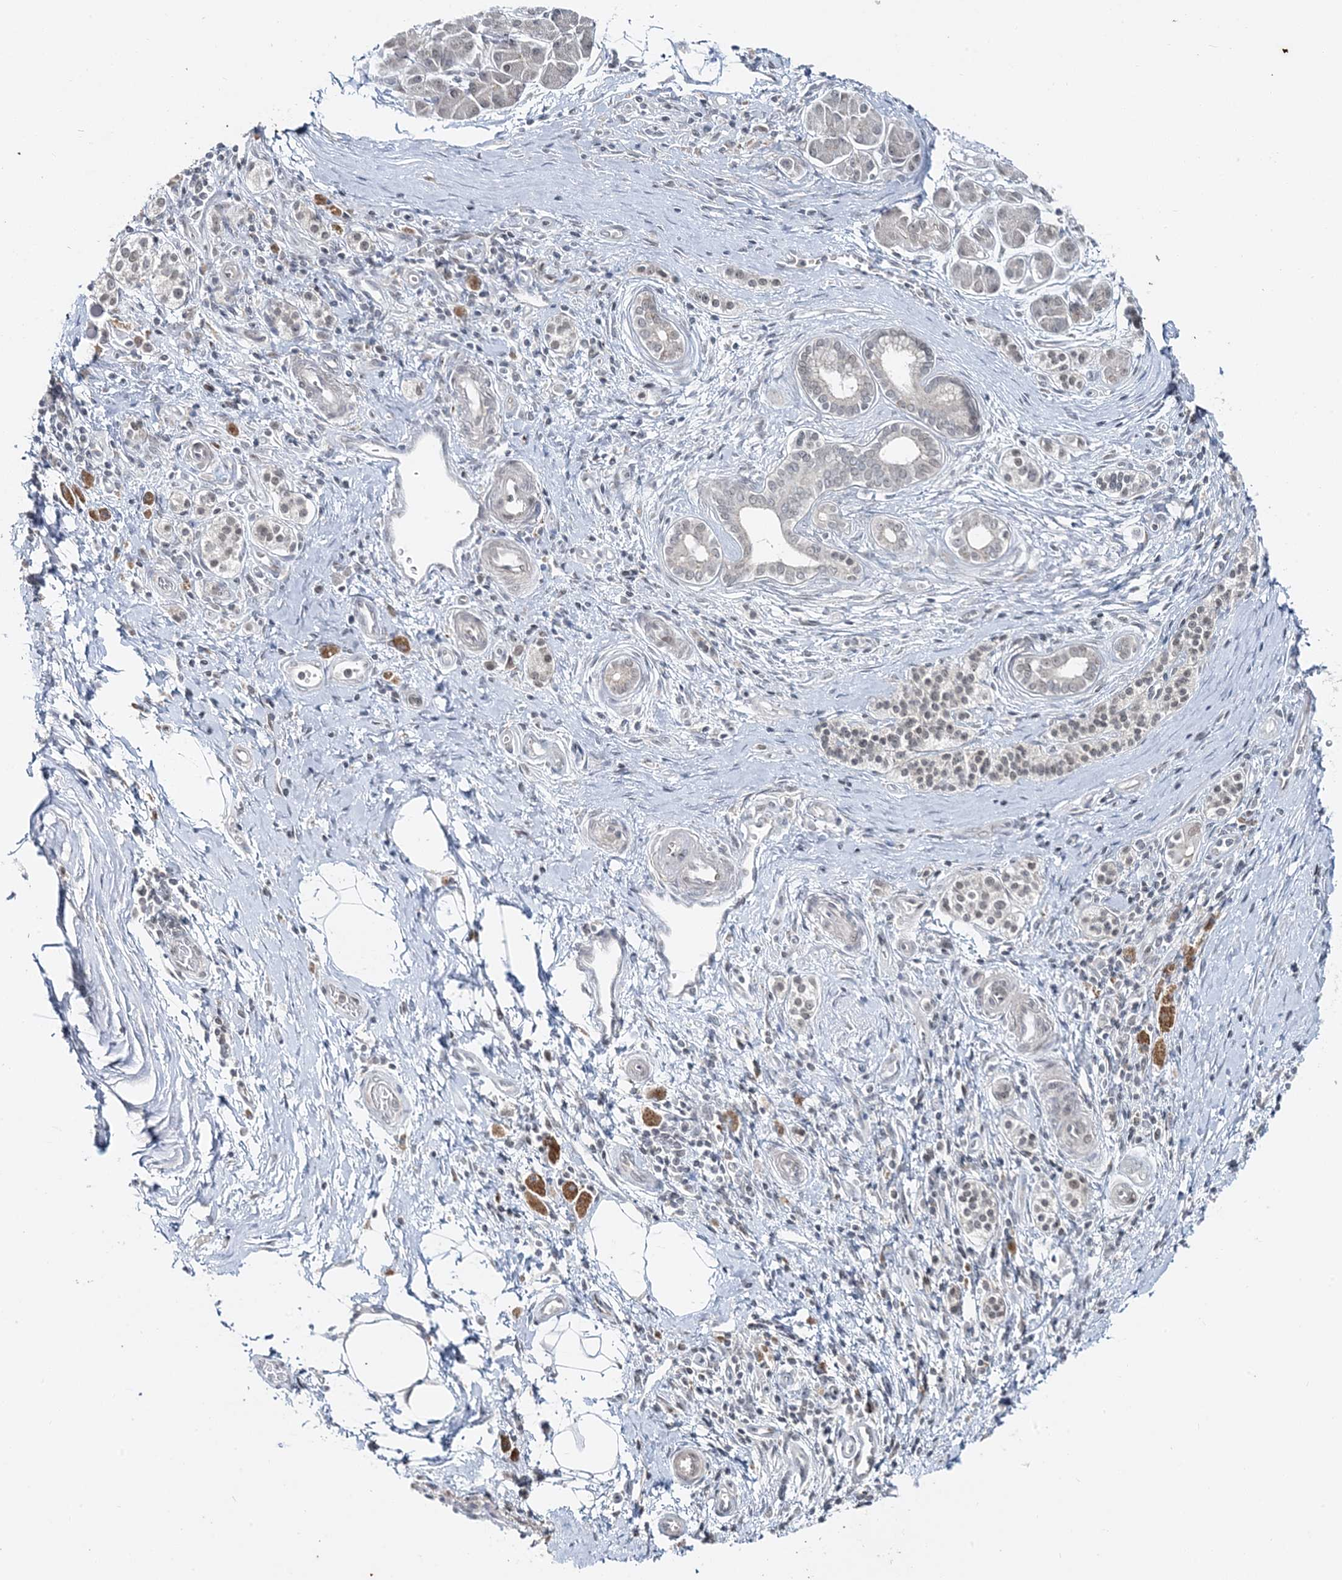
{"staining": {"intensity": "negative", "quantity": "none", "location": "none"}, "tissue": "pancreatic cancer", "cell_type": "Tumor cells", "image_type": "cancer", "snomed": [{"axis": "morphology", "description": "Adenocarcinoma, NOS"}, {"axis": "topography", "description": "Pancreas"}], "caption": "Immunohistochemistry of human adenocarcinoma (pancreatic) reveals no staining in tumor cells.", "gene": "LEXM", "patient": {"sex": "female", "age": 72}}